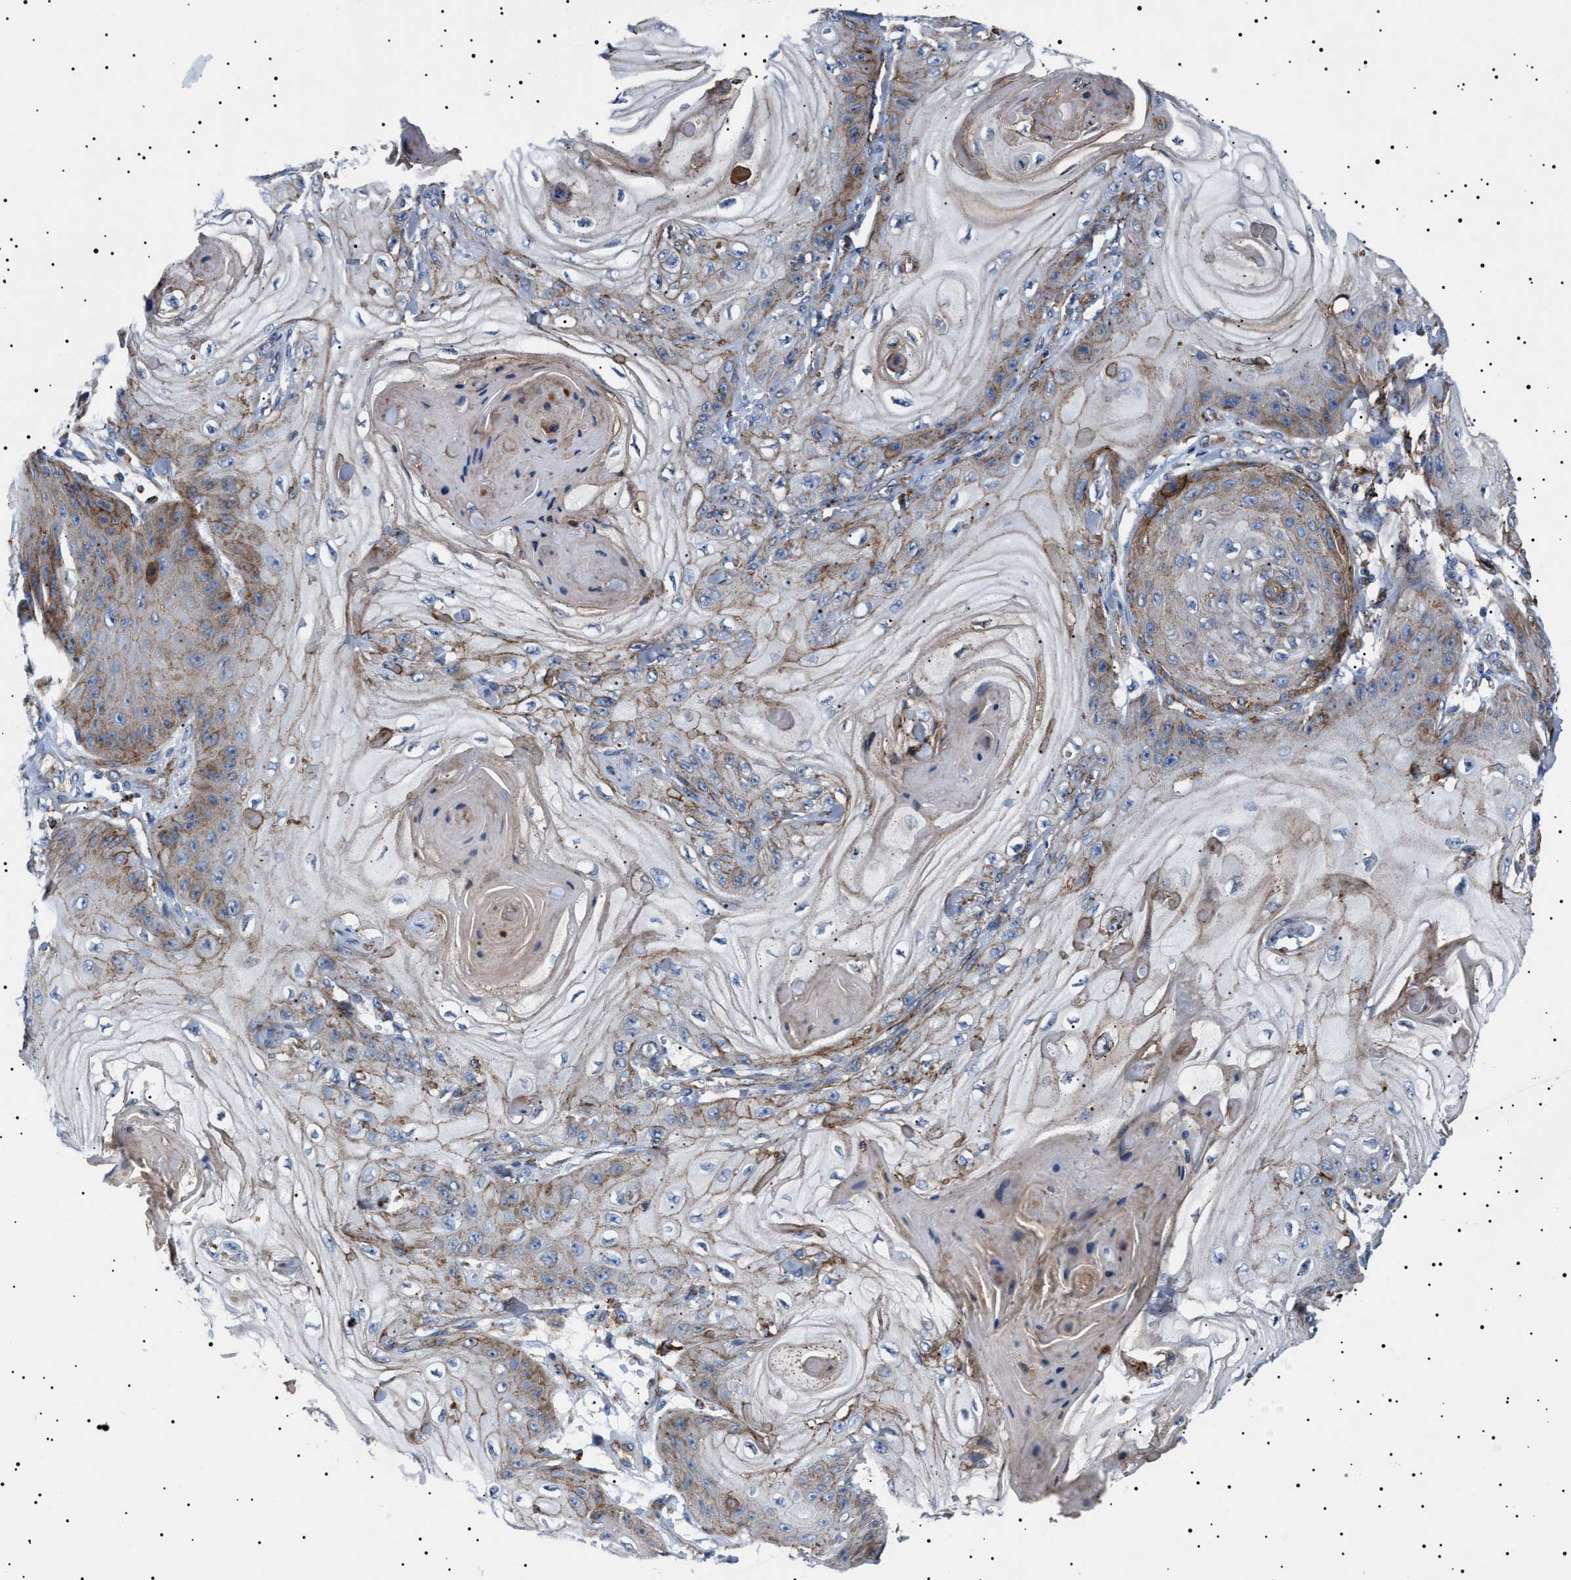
{"staining": {"intensity": "moderate", "quantity": ">75%", "location": "cytoplasmic/membranous"}, "tissue": "skin cancer", "cell_type": "Tumor cells", "image_type": "cancer", "snomed": [{"axis": "morphology", "description": "Squamous cell carcinoma, NOS"}, {"axis": "topography", "description": "Skin"}], "caption": "Skin squamous cell carcinoma tissue displays moderate cytoplasmic/membranous positivity in approximately >75% of tumor cells", "gene": "NEU1", "patient": {"sex": "male", "age": 74}}